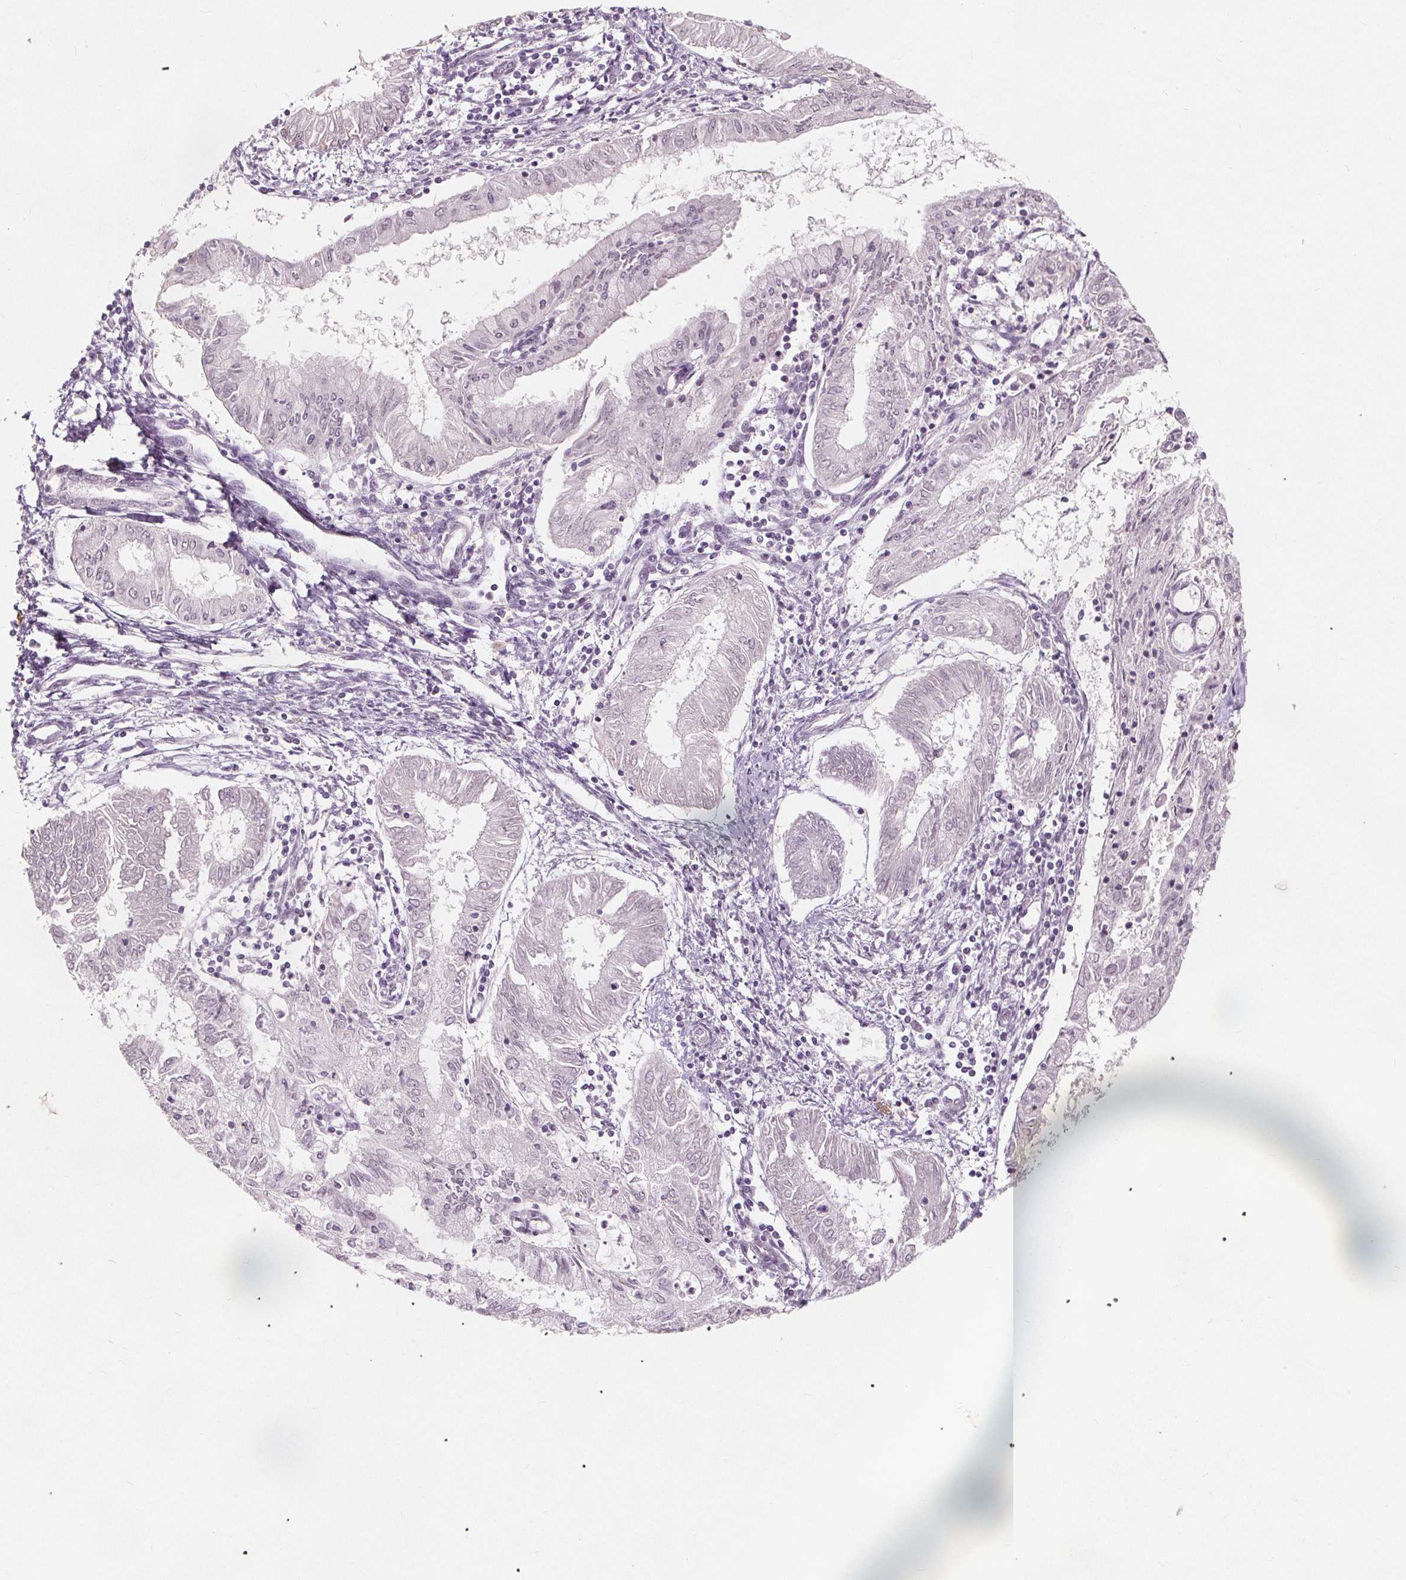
{"staining": {"intensity": "negative", "quantity": "none", "location": "none"}, "tissue": "endometrial cancer", "cell_type": "Tumor cells", "image_type": "cancer", "snomed": [{"axis": "morphology", "description": "Adenocarcinoma, NOS"}, {"axis": "topography", "description": "Endometrium"}], "caption": "High magnification brightfield microscopy of adenocarcinoma (endometrial) stained with DAB (brown) and counterstained with hematoxylin (blue): tumor cells show no significant expression.", "gene": "TAF6L", "patient": {"sex": "female", "age": 68}}